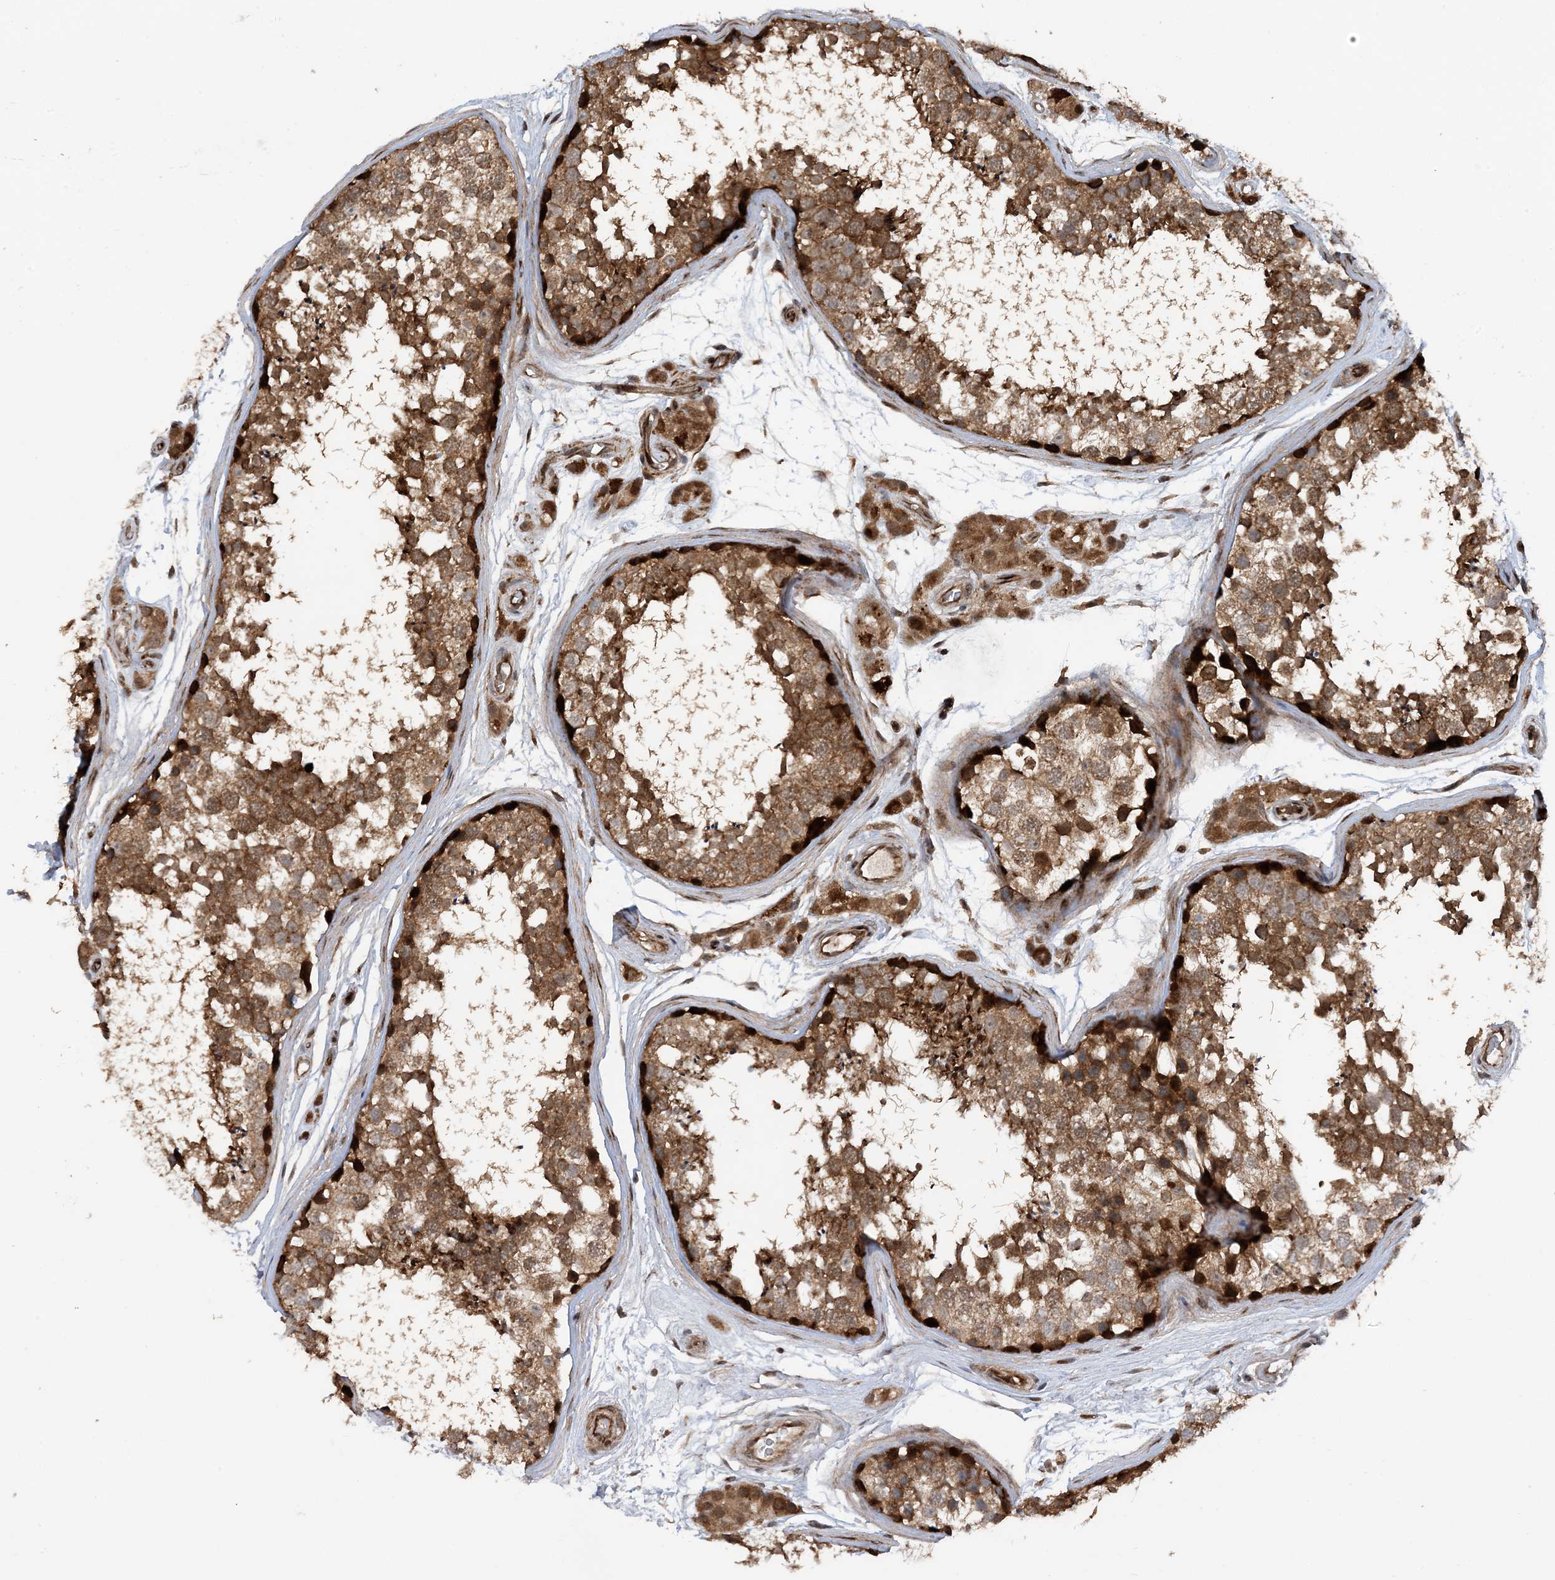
{"staining": {"intensity": "strong", "quantity": "25%-75%", "location": "cytoplasmic/membranous,nuclear"}, "tissue": "testis", "cell_type": "Cells in seminiferous ducts", "image_type": "normal", "snomed": [{"axis": "morphology", "description": "Normal tissue, NOS"}, {"axis": "topography", "description": "Testis"}], "caption": "Immunohistochemical staining of unremarkable testis displays high levels of strong cytoplasmic/membranous,nuclear staining in about 25%-75% of cells in seminiferous ducts.", "gene": "HEMK1", "patient": {"sex": "male", "age": 56}}